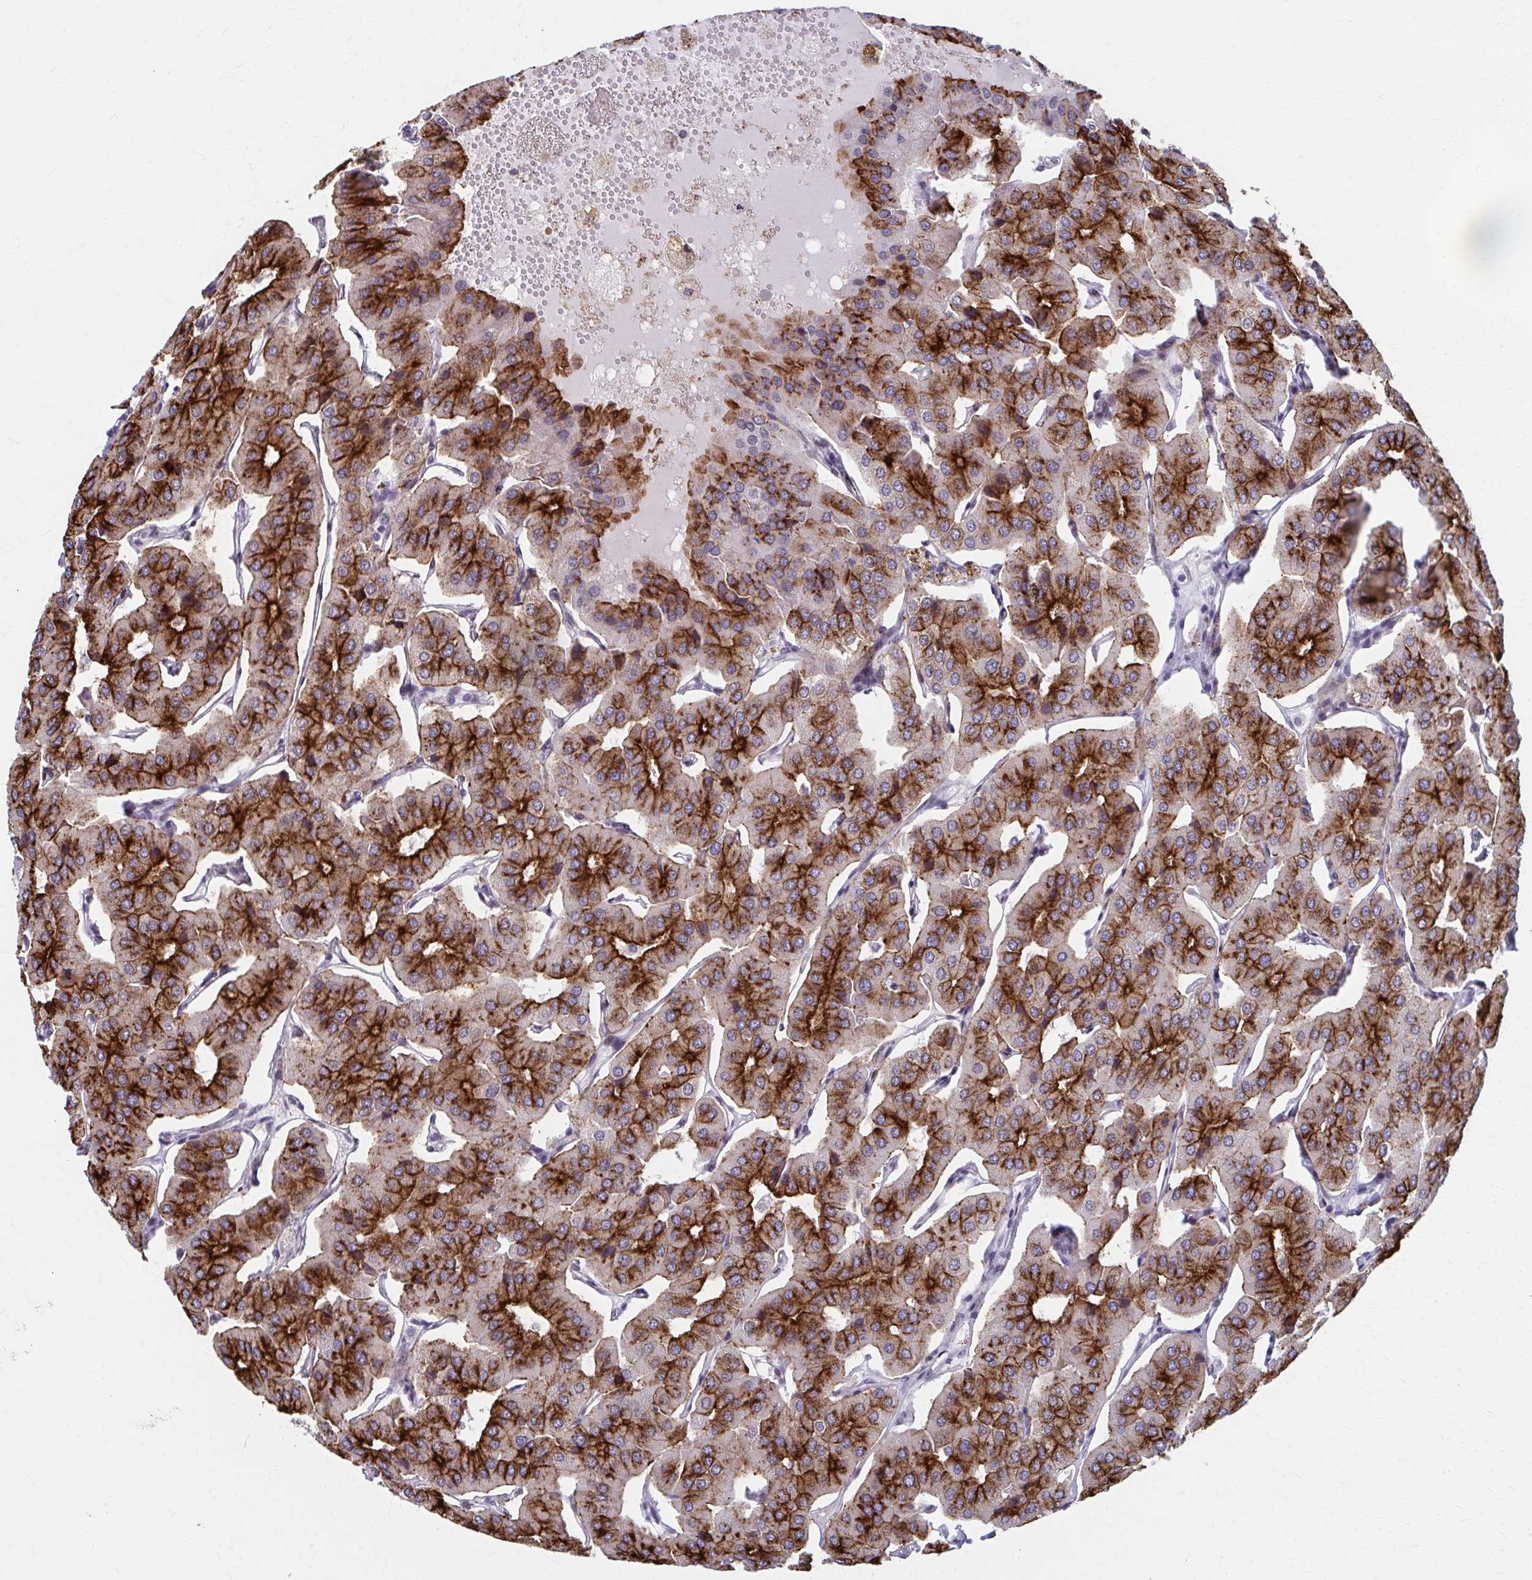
{"staining": {"intensity": "strong", "quantity": ">75%", "location": "cytoplasmic/membranous"}, "tissue": "parathyroid gland", "cell_type": "Glandular cells", "image_type": "normal", "snomed": [{"axis": "morphology", "description": "Normal tissue, NOS"}, {"axis": "morphology", "description": "Adenoma, NOS"}, {"axis": "topography", "description": "Parathyroid gland"}], "caption": "A high-resolution histopathology image shows immunohistochemistry staining of benign parathyroid gland, which exhibits strong cytoplasmic/membranous positivity in approximately >75% of glandular cells. The staining was performed using DAB, with brown indicating positive protein expression. Nuclei are stained blue with hematoxylin.", "gene": "SETBP1", "patient": {"sex": "female", "age": 86}}